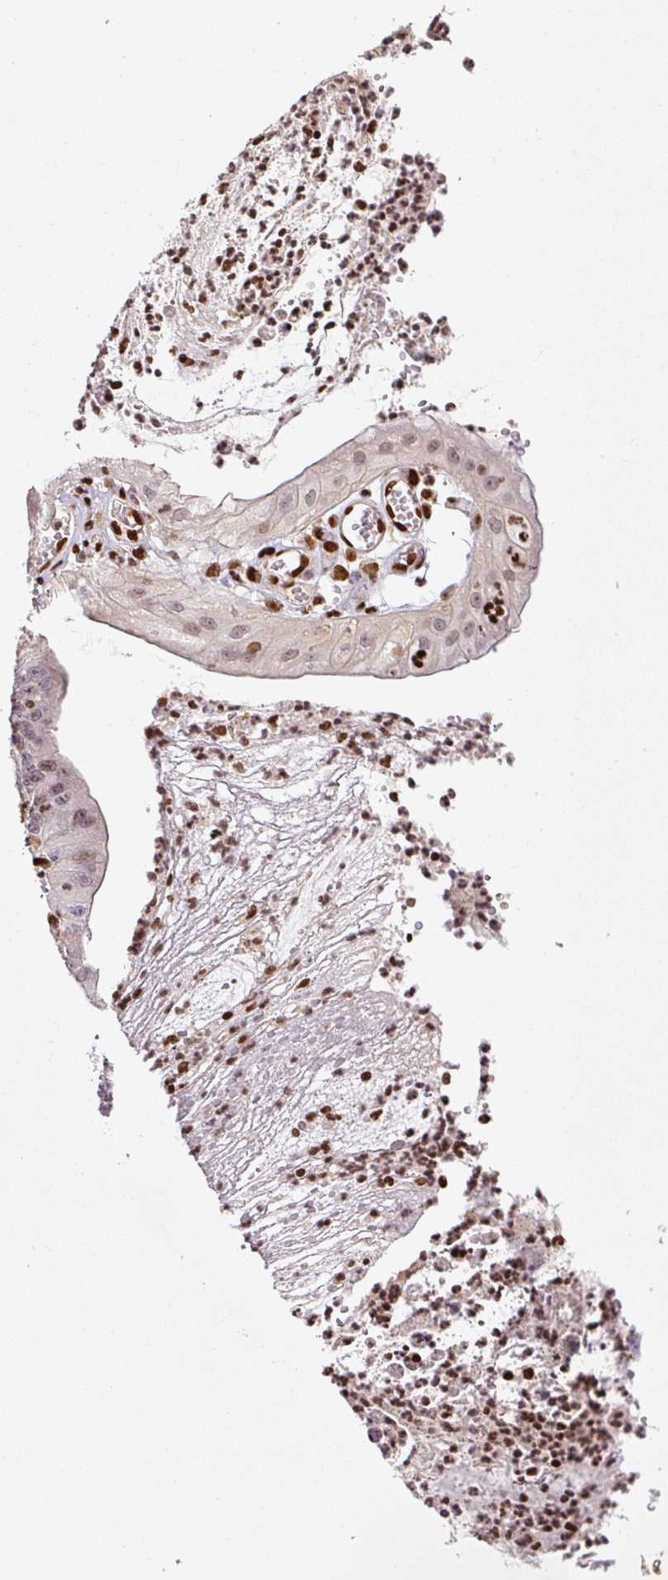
{"staining": {"intensity": "moderate", "quantity": "25%-75%", "location": "nuclear"}, "tissue": "stomach cancer", "cell_type": "Tumor cells", "image_type": "cancer", "snomed": [{"axis": "morphology", "description": "Adenocarcinoma, NOS"}, {"axis": "topography", "description": "Stomach"}], "caption": "A brown stain labels moderate nuclear positivity of a protein in stomach cancer (adenocarcinoma) tumor cells.", "gene": "PYDC2", "patient": {"sex": "male", "age": 59}}